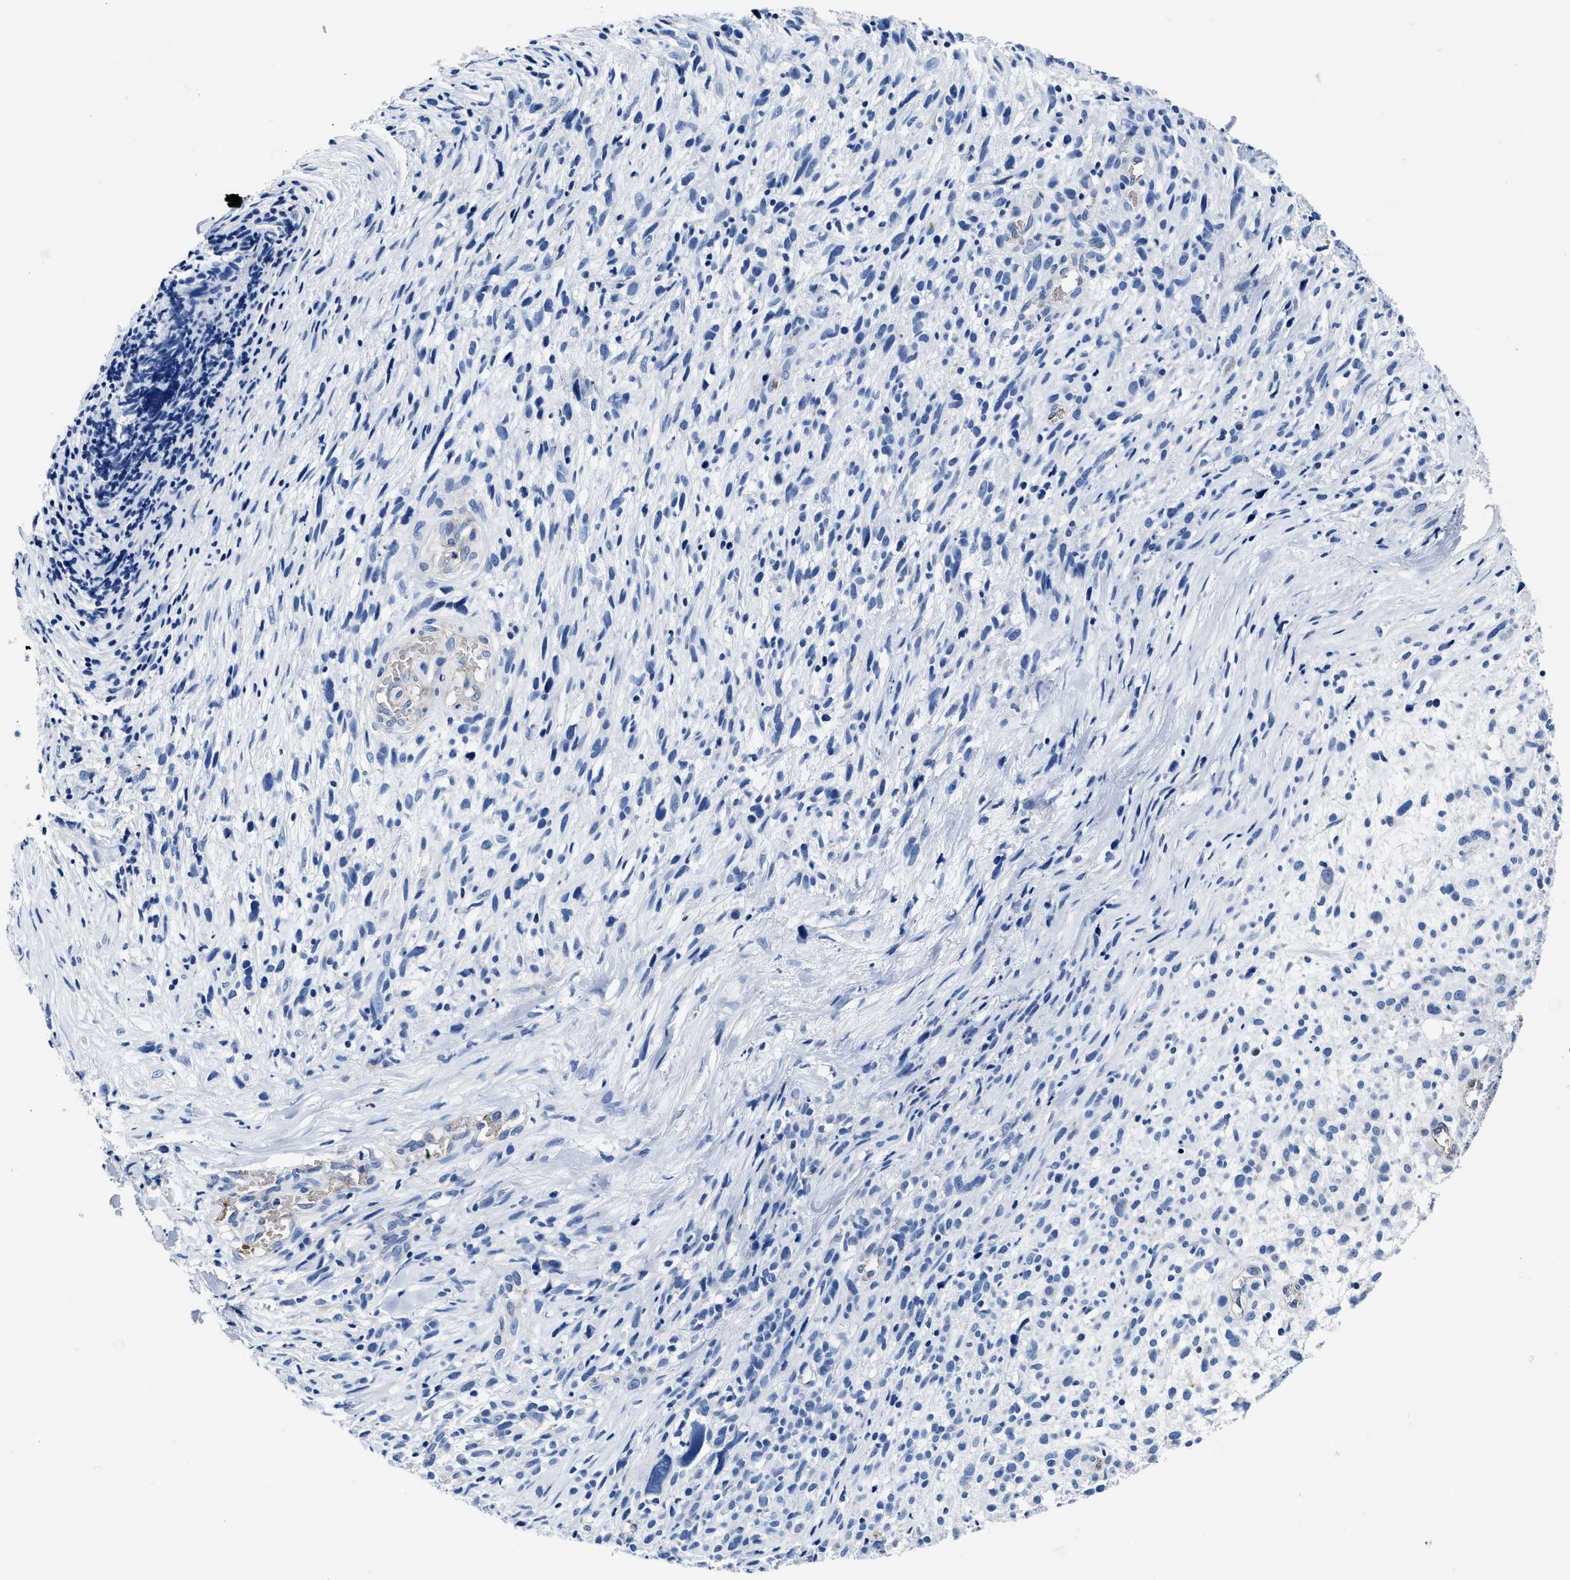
{"staining": {"intensity": "negative", "quantity": "none", "location": "none"}, "tissue": "melanoma", "cell_type": "Tumor cells", "image_type": "cancer", "snomed": [{"axis": "morphology", "description": "Malignant melanoma, NOS"}, {"axis": "topography", "description": "Skin"}], "caption": "High power microscopy histopathology image of an immunohistochemistry (IHC) histopathology image of malignant melanoma, revealing no significant expression in tumor cells.", "gene": "KCNMB3", "patient": {"sex": "female", "age": 55}}